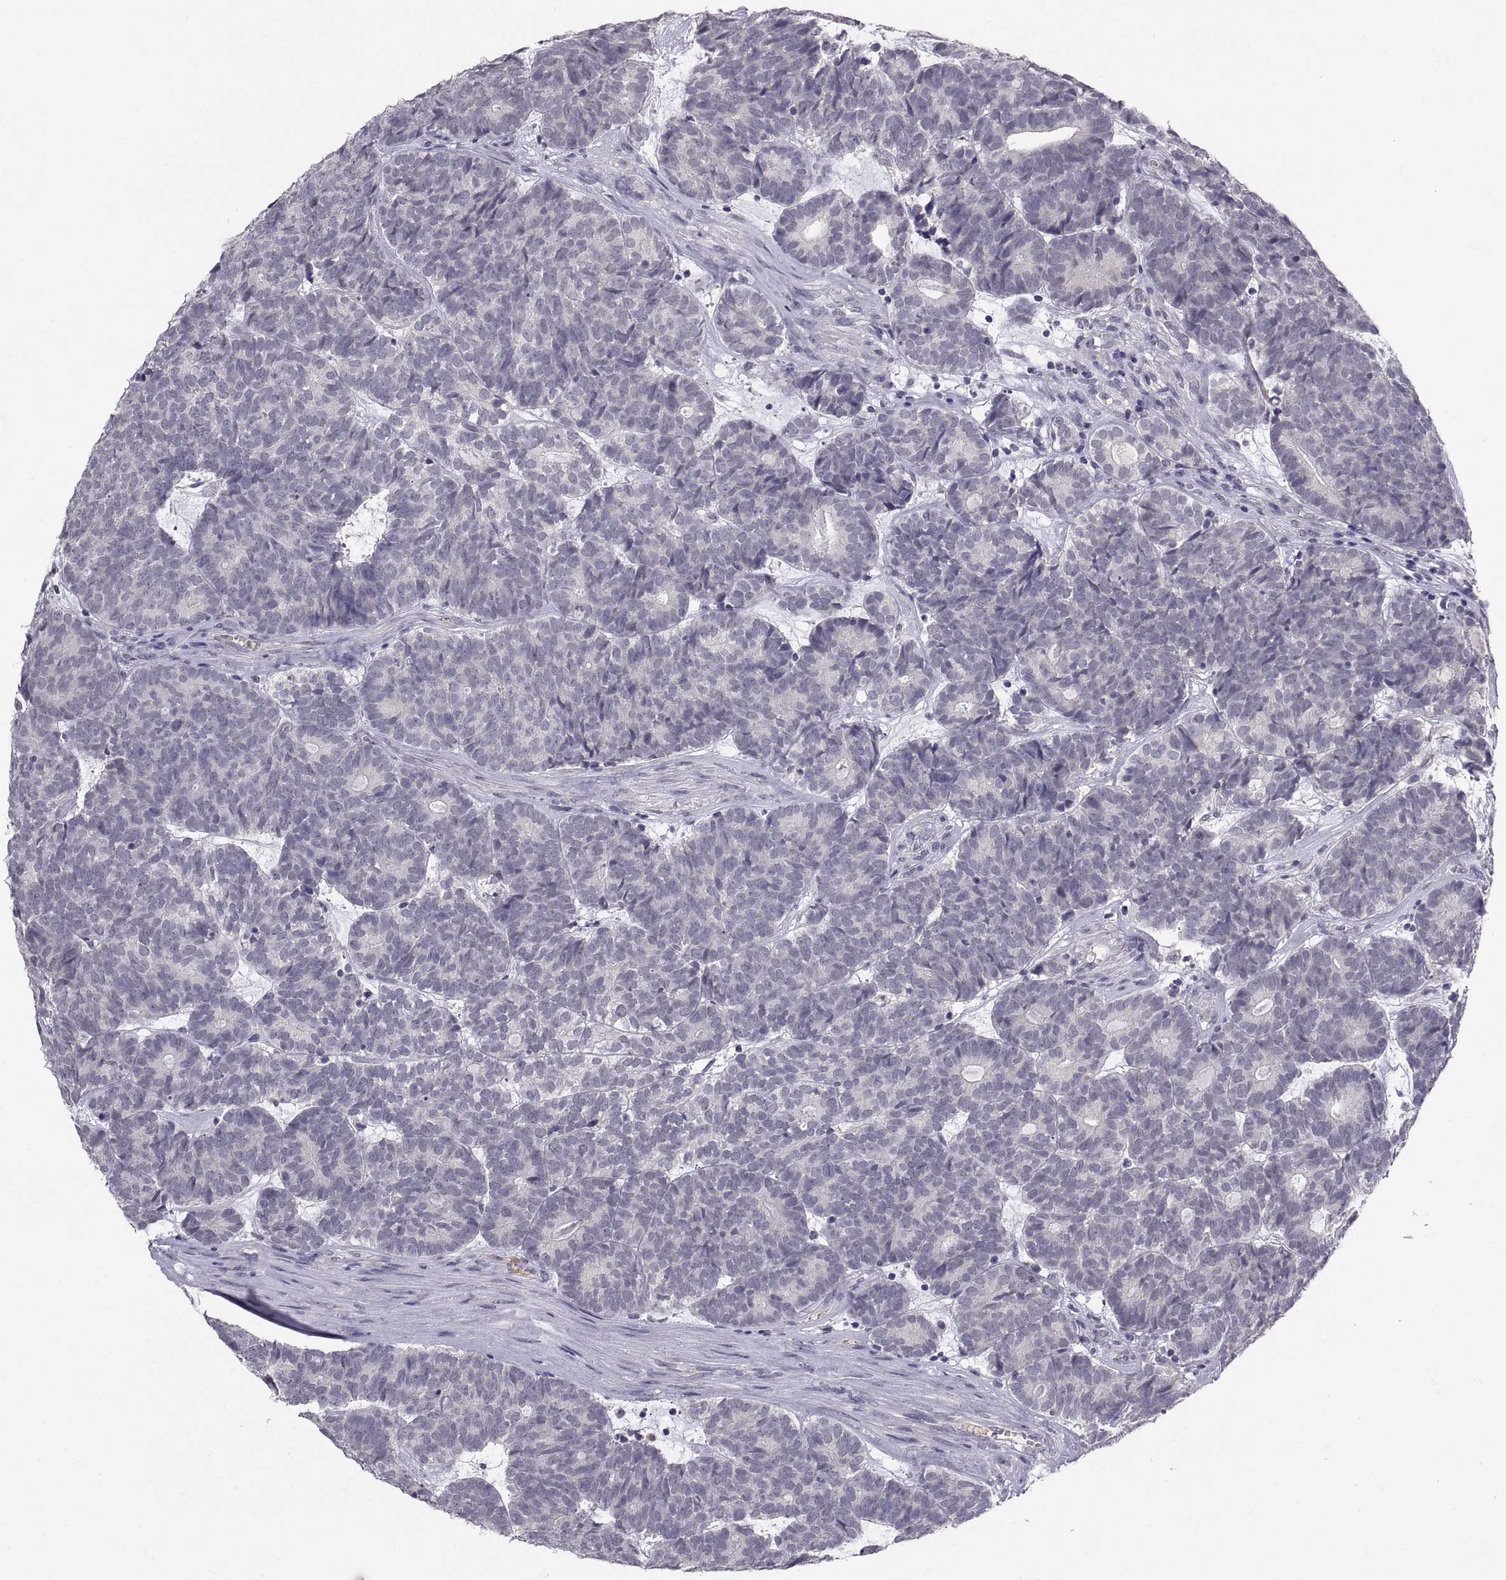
{"staining": {"intensity": "negative", "quantity": "none", "location": "none"}, "tissue": "head and neck cancer", "cell_type": "Tumor cells", "image_type": "cancer", "snomed": [{"axis": "morphology", "description": "Adenocarcinoma, NOS"}, {"axis": "topography", "description": "Head-Neck"}], "caption": "This is an immunohistochemistry histopathology image of head and neck cancer (adenocarcinoma). There is no positivity in tumor cells.", "gene": "PKP1", "patient": {"sex": "female", "age": 81}}